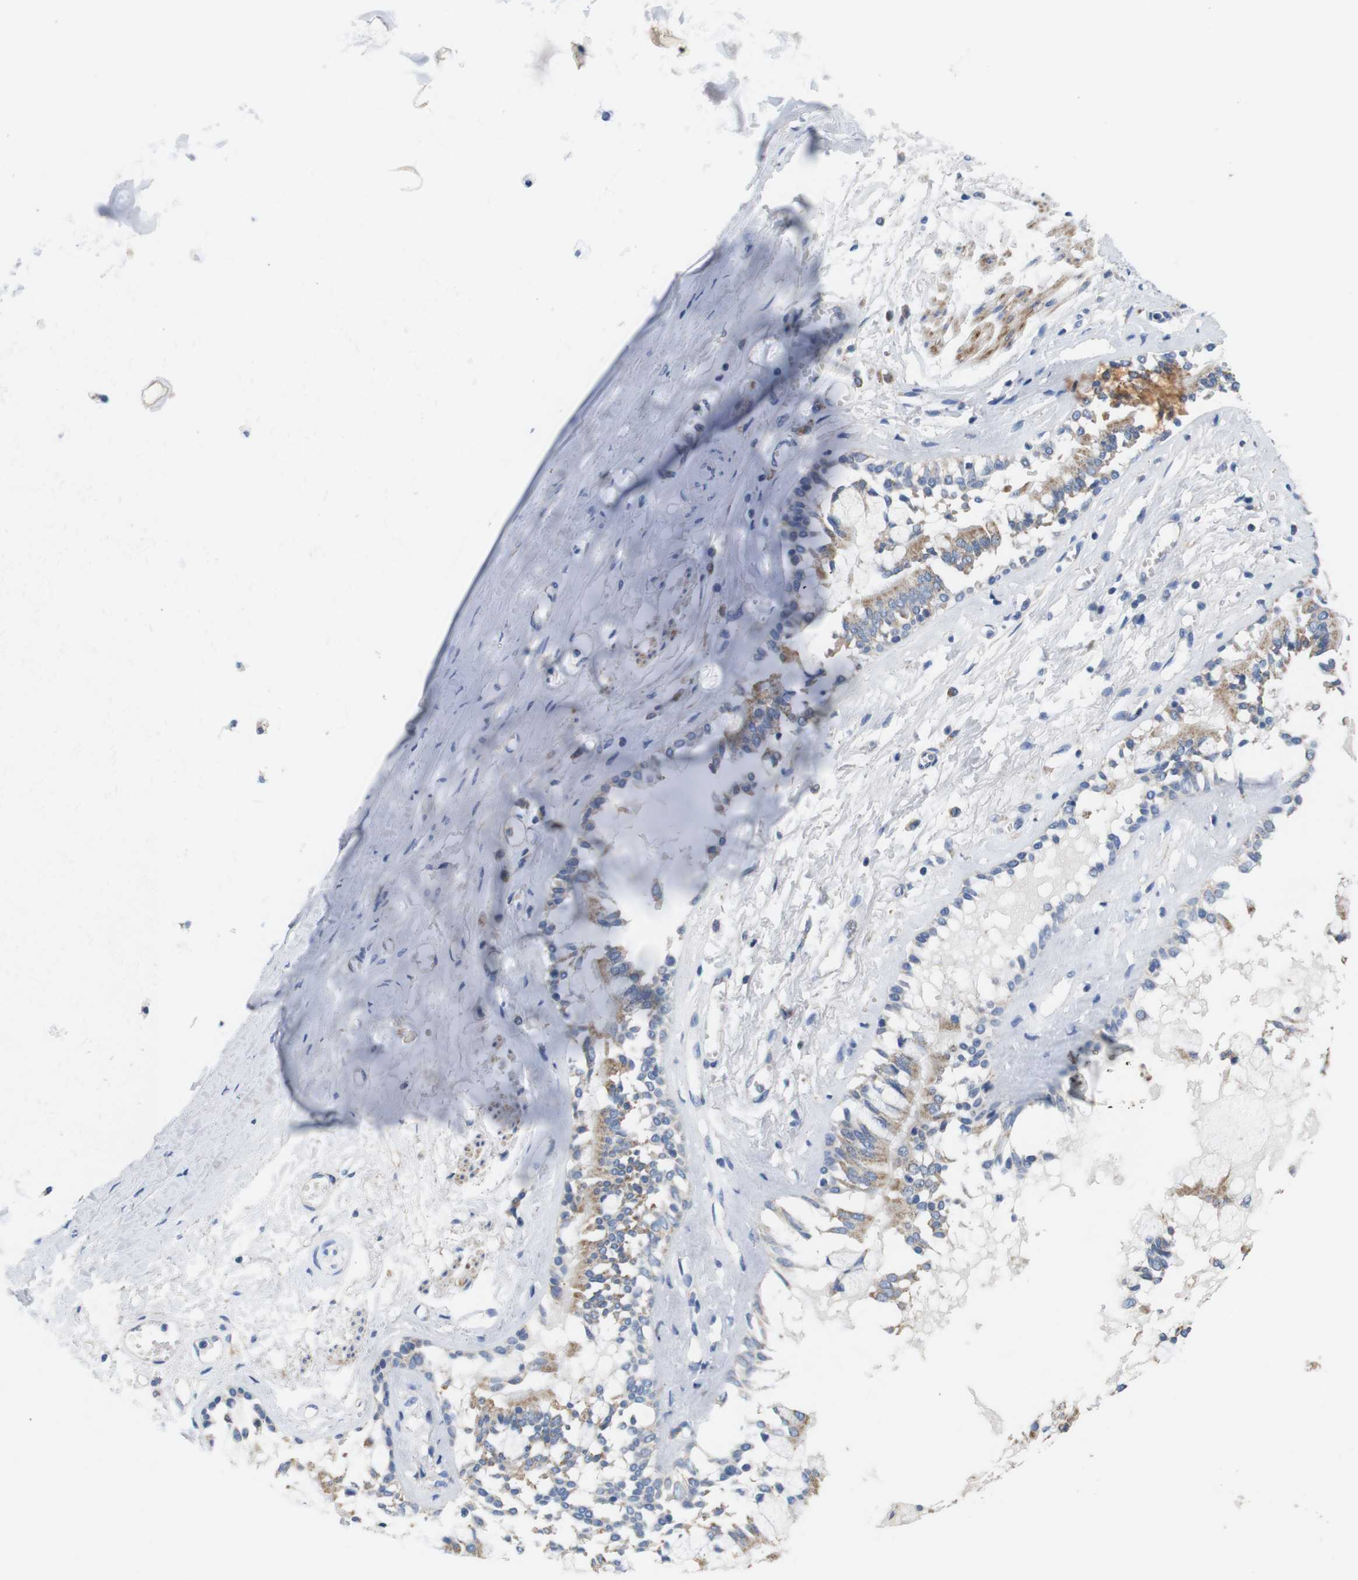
{"staining": {"intensity": "weak", "quantity": ">75%", "location": "cytoplasmic/membranous"}, "tissue": "bronchus", "cell_type": "Respiratory epithelial cells", "image_type": "normal", "snomed": [{"axis": "morphology", "description": "Normal tissue, NOS"}, {"axis": "morphology", "description": "Inflammation, NOS"}, {"axis": "topography", "description": "Cartilage tissue"}, {"axis": "topography", "description": "Lung"}], "caption": "DAB (3,3'-diaminobenzidine) immunohistochemical staining of normal bronchus reveals weak cytoplasmic/membranous protein positivity in about >75% of respiratory epithelial cells. Using DAB (brown) and hematoxylin (blue) stains, captured at high magnification using brightfield microscopy.", "gene": "F2RL1", "patient": {"sex": "male", "age": 71}}